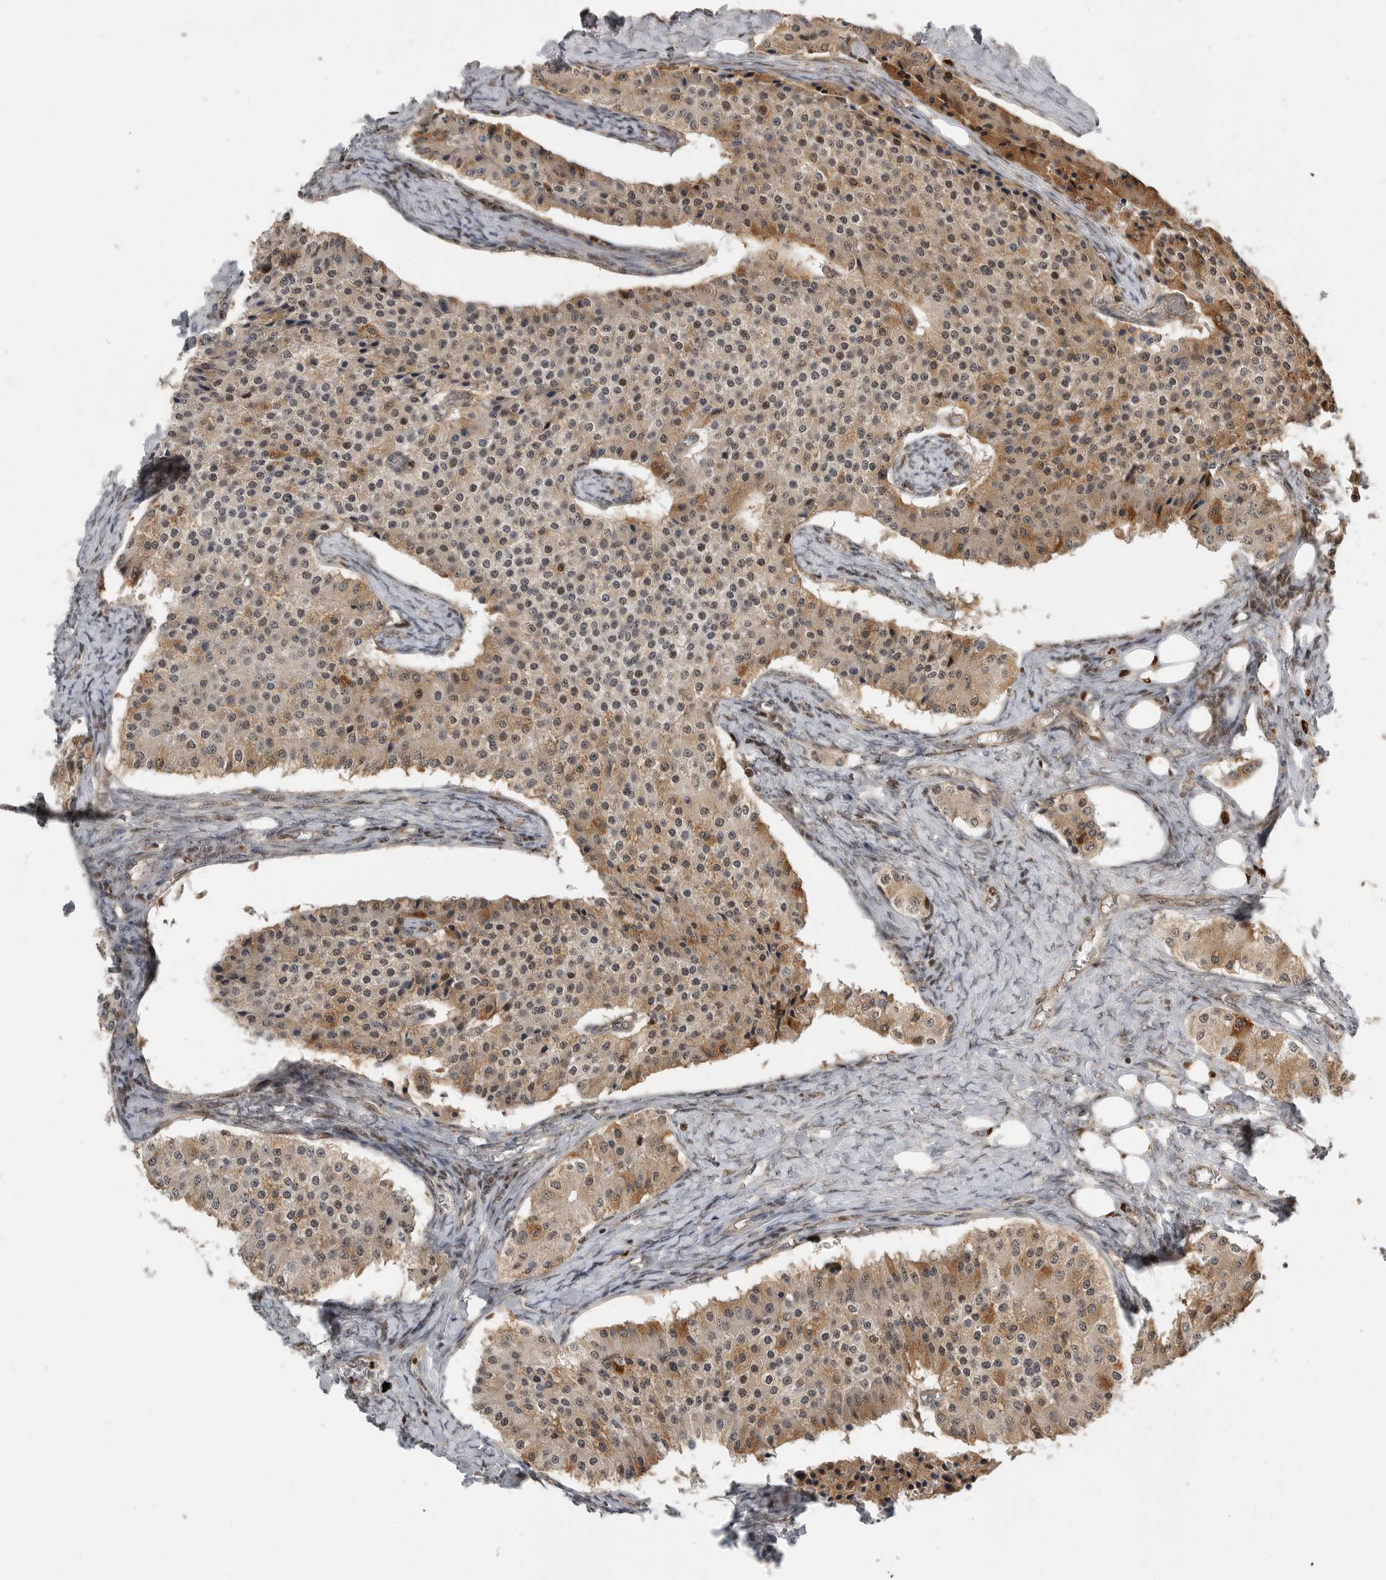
{"staining": {"intensity": "moderate", "quantity": "25%-75%", "location": "cytoplasmic/membranous"}, "tissue": "carcinoid", "cell_type": "Tumor cells", "image_type": "cancer", "snomed": [{"axis": "morphology", "description": "Carcinoid, malignant, NOS"}, {"axis": "topography", "description": "Colon"}], "caption": "Carcinoid (malignant) stained with immunohistochemistry demonstrates moderate cytoplasmic/membranous positivity in about 25%-75% of tumor cells. Nuclei are stained in blue.", "gene": "STRAP", "patient": {"sex": "female", "age": 52}}